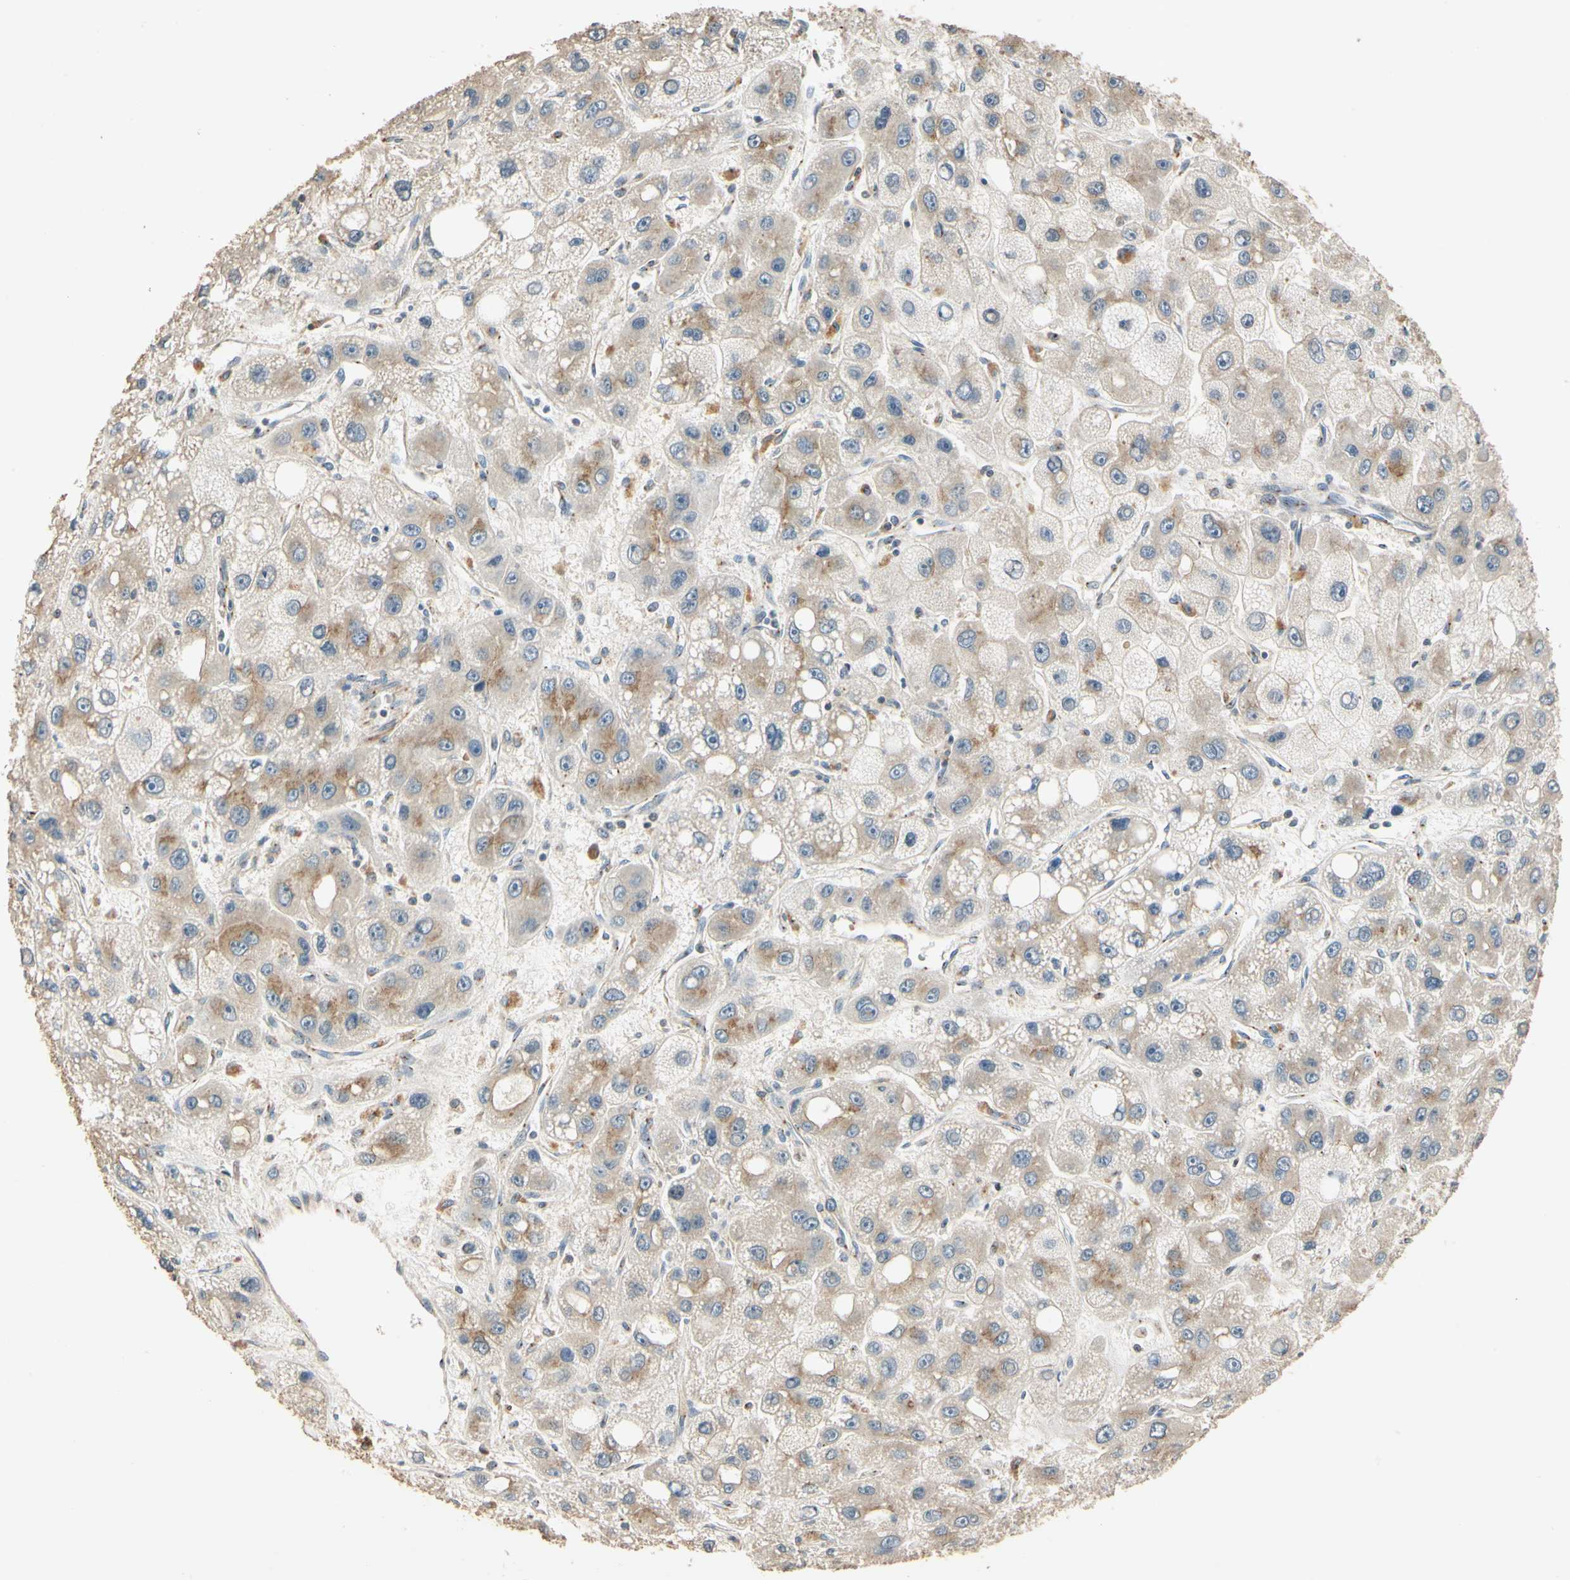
{"staining": {"intensity": "weak", "quantity": ">75%", "location": "cytoplasmic/membranous"}, "tissue": "liver cancer", "cell_type": "Tumor cells", "image_type": "cancer", "snomed": [{"axis": "morphology", "description": "Carcinoma, Hepatocellular, NOS"}, {"axis": "topography", "description": "Liver"}], "caption": "This is a histology image of immunohistochemistry staining of liver cancer (hepatocellular carcinoma), which shows weak expression in the cytoplasmic/membranous of tumor cells.", "gene": "AKAP9", "patient": {"sex": "male", "age": 55}}